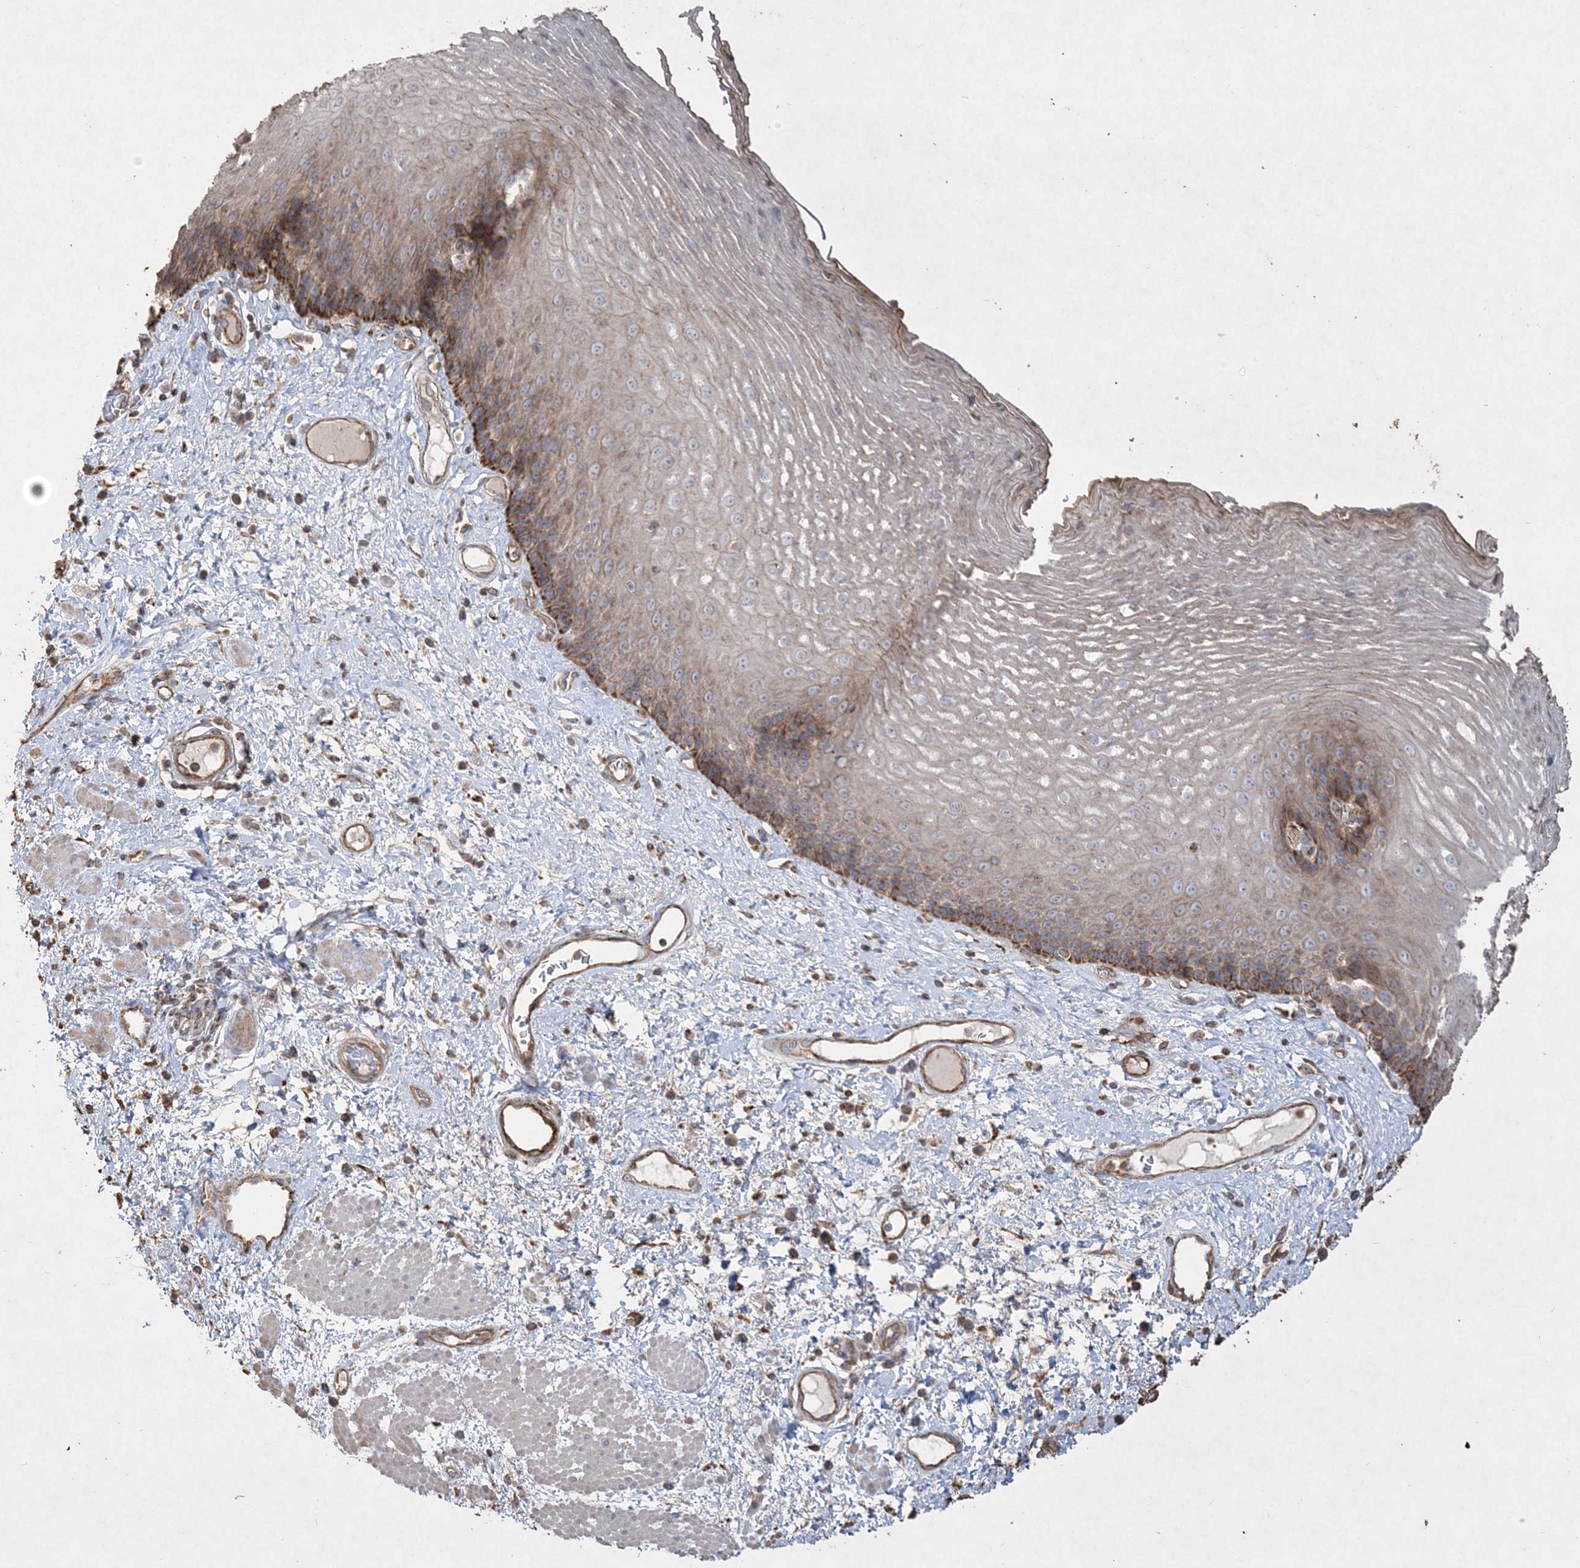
{"staining": {"intensity": "strong", "quantity": "25%-75%", "location": "cytoplasmic/membranous"}, "tissue": "esophagus", "cell_type": "Squamous epithelial cells", "image_type": "normal", "snomed": [{"axis": "morphology", "description": "Normal tissue, NOS"}, {"axis": "morphology", "description": "Adenocarcinoma, NOS"}, {"axis": "topography", "description": "Esophagus"}], "caption": "The histopathology image displays a brown stain indicating the presence of a protein in the cytoplasmic/membranous of squamous epithelial cells in esophagus. Using DAB (brown) and hematoxylin (blue) stains, captured at high magnification using brightfield microscopy.", "gene": "TTC7A", "patient": {"sex": "male", "age": 62}}